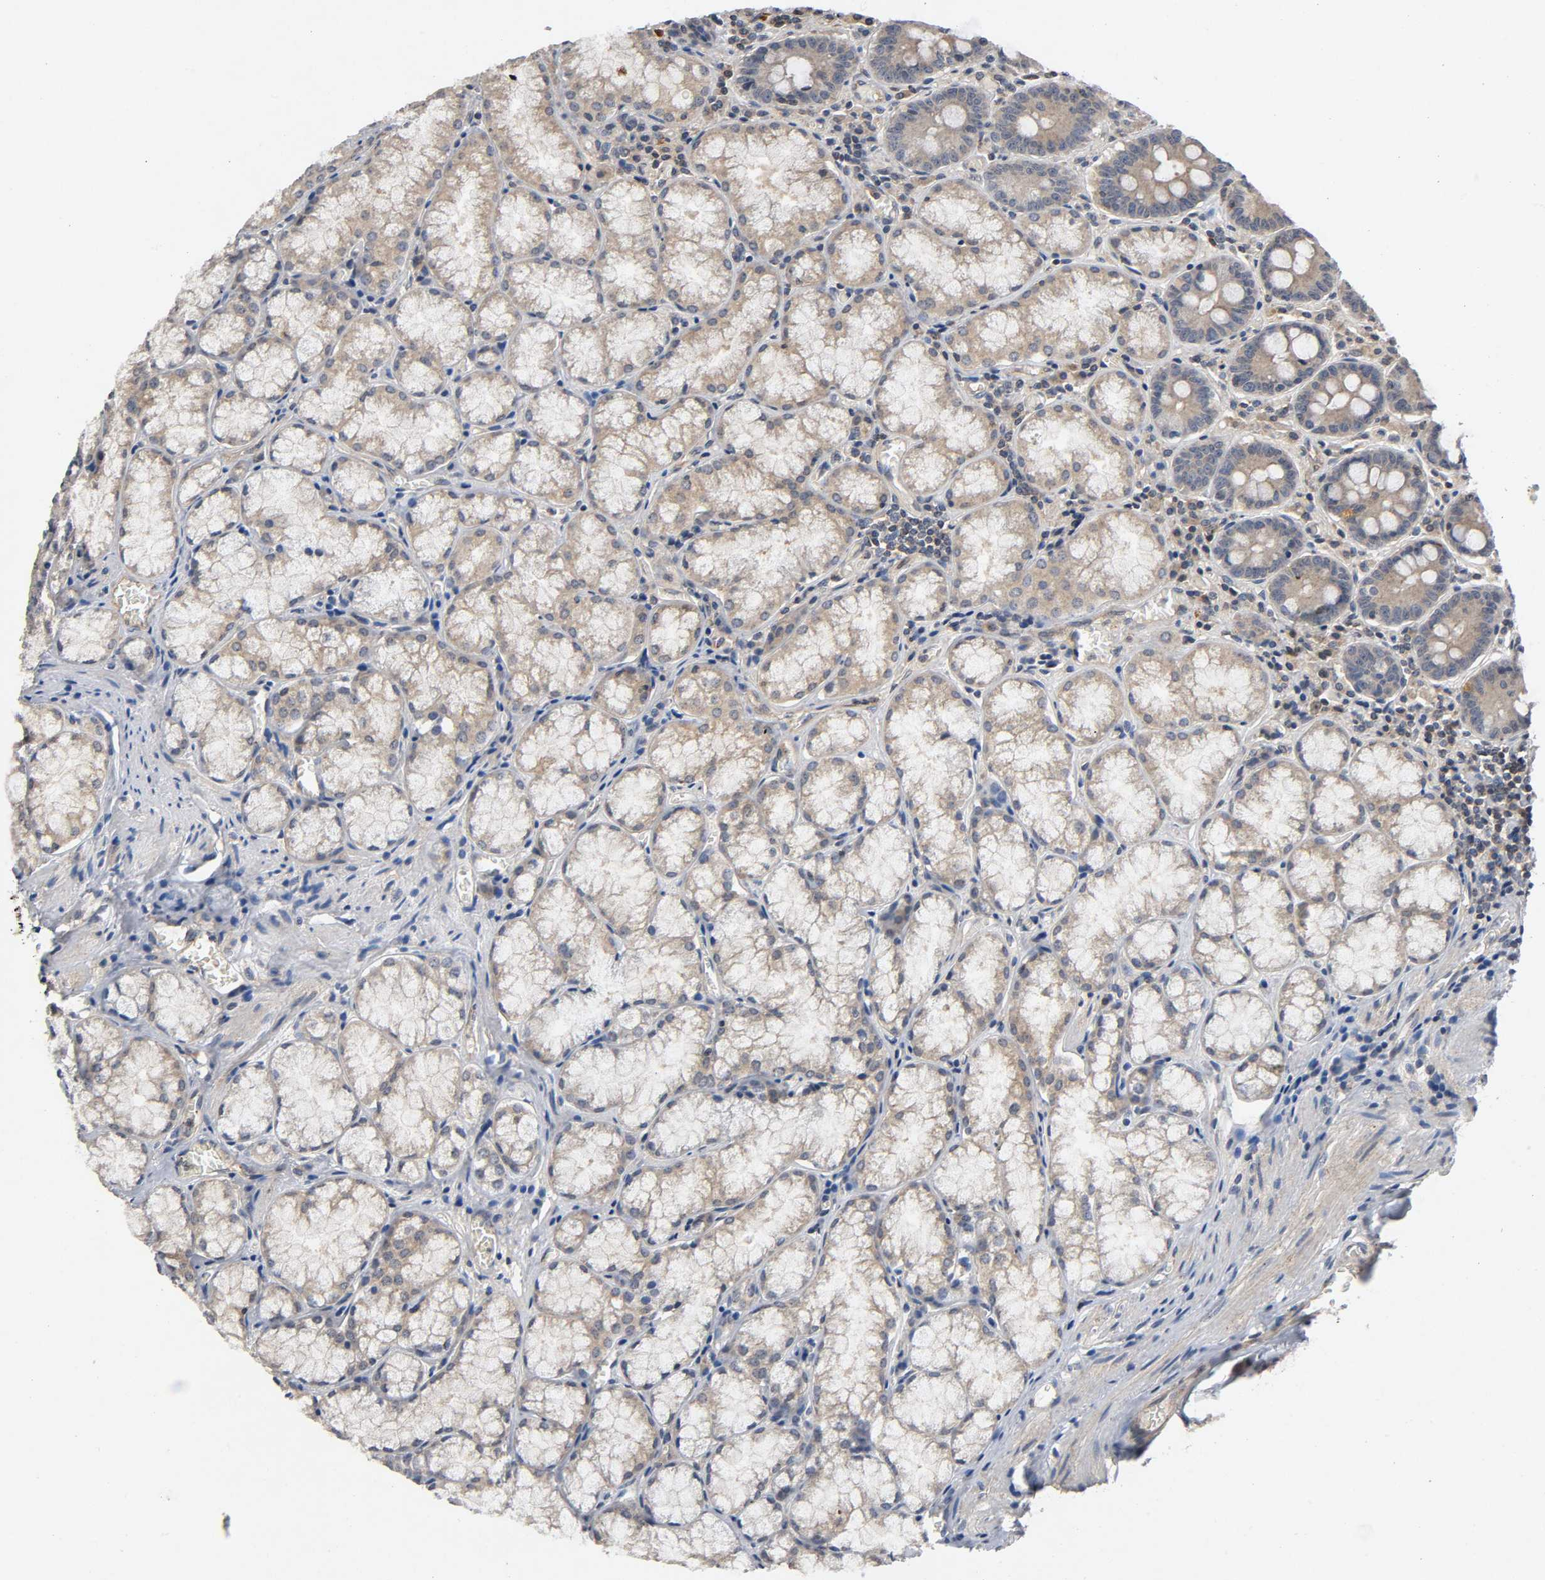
{"staining": {"intensity": "moderate", "quantity": ">75%", "location": "cytoplasmic/membranous"}, "tissue": "stomach", "cell_type": "Glandular cells", "image_type": "normal", "snomed": [{"axis": "morphology", "description": "Normal tissue, NOS"}, {"axis": "topography", "description": "Stomach, lower"}], "caption": "Protein staining of normal stomach displays moderate cytoplasmic/membranous positivity in about >75% of glandular cells.", "gene": "IKBKB", "patient": {"sex": "male", "age": 56}}